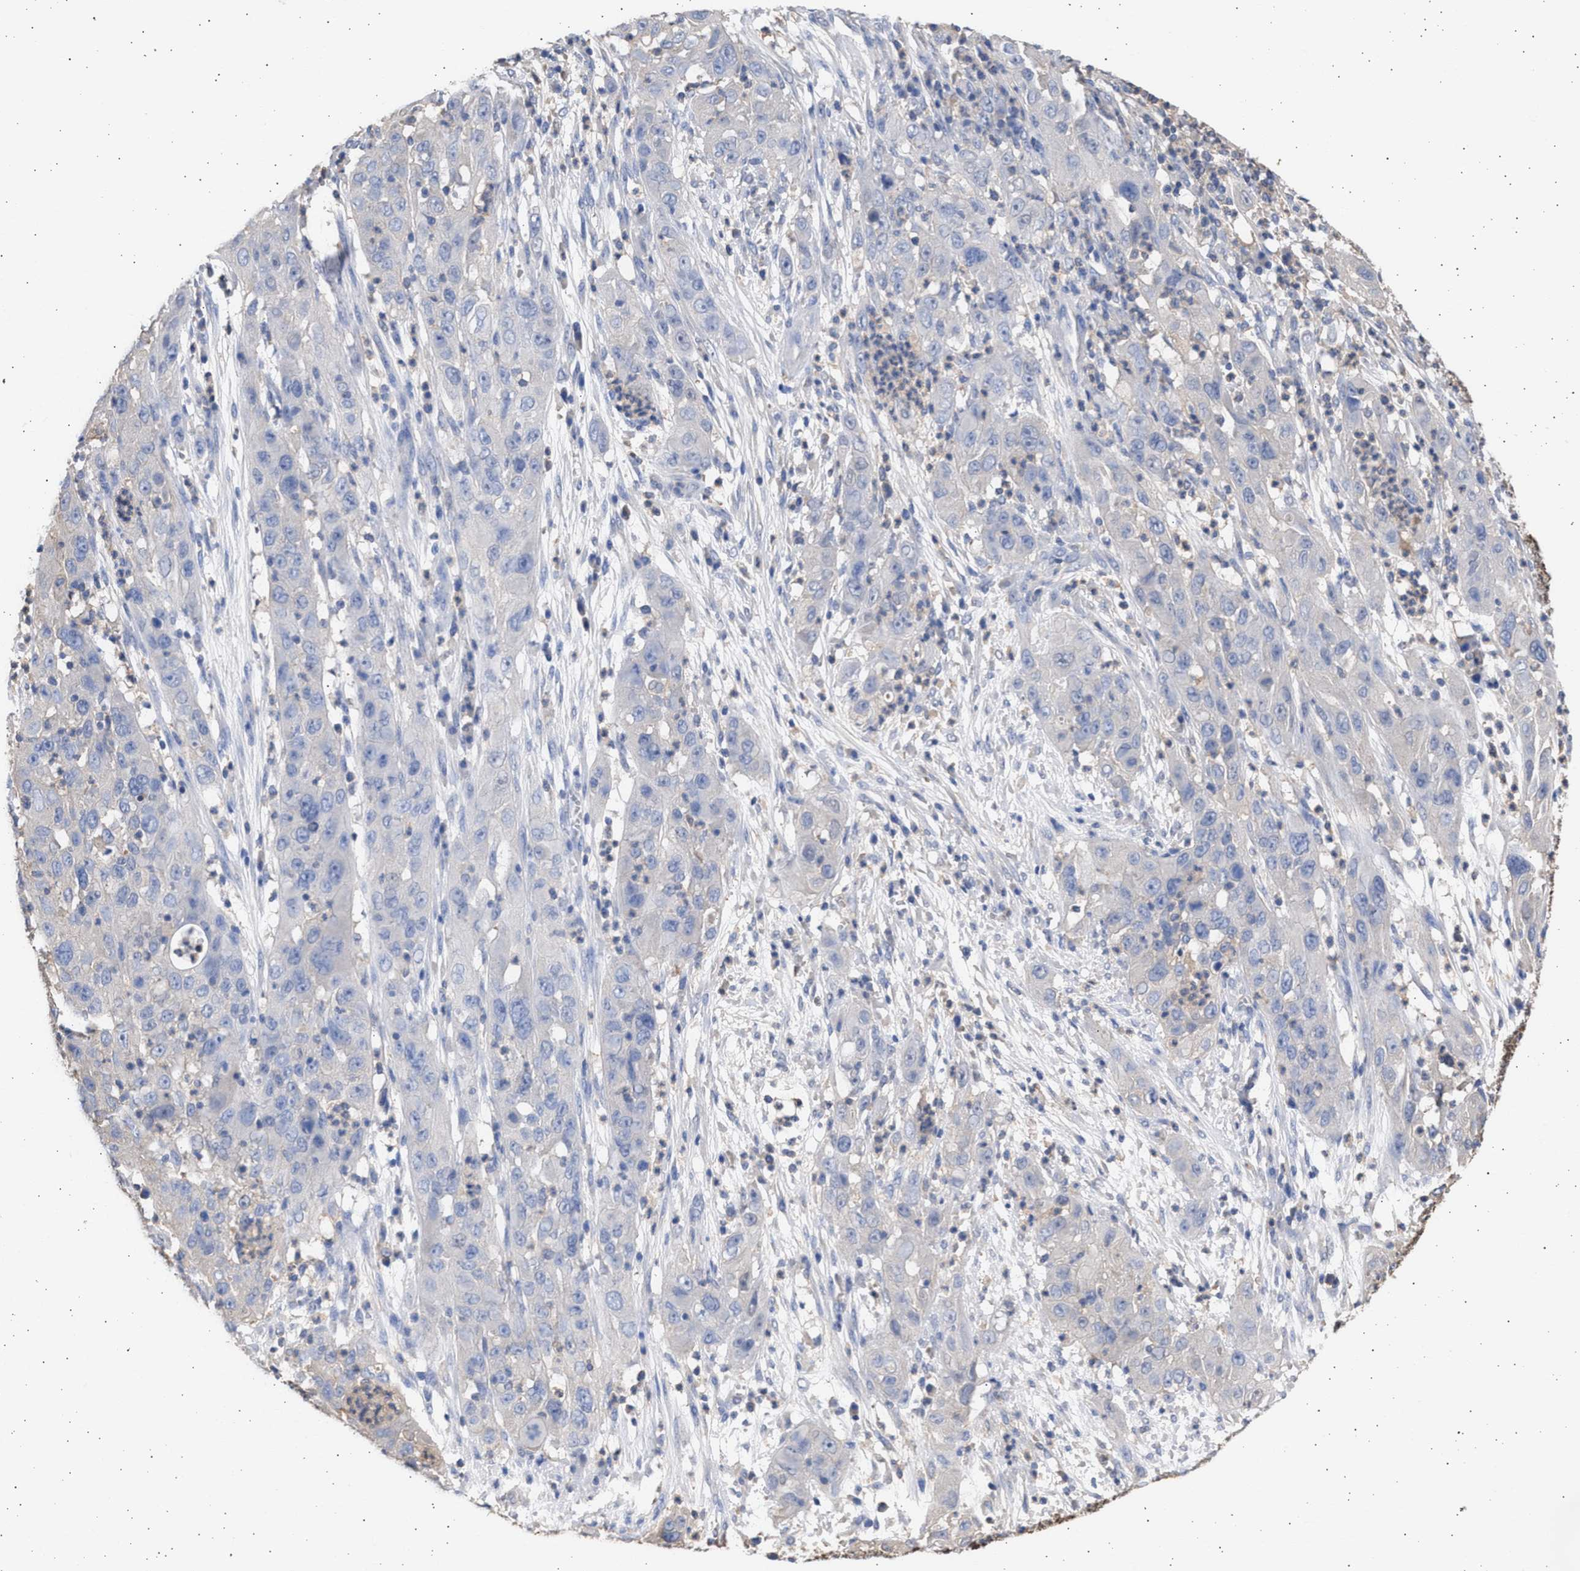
{"staining": {"intensity": "negative", "quantity": "none", "location": "none"}, "tissue": "cervical cancer", "cell_type": "Tumor cells", "image_type": "cancer", "snomed": [{"axis": "morphology", "description": "Squamous cell carcinoma, NOS"}, {"axis": "topography", "description": "Cervix"}], "caption": "The IHC image has no significant expression in tumor cells of squamous cell carcinoma (cervical) tissue.", "gene": "ALDOC", "patient": {"sex": "female", "age": 32}}